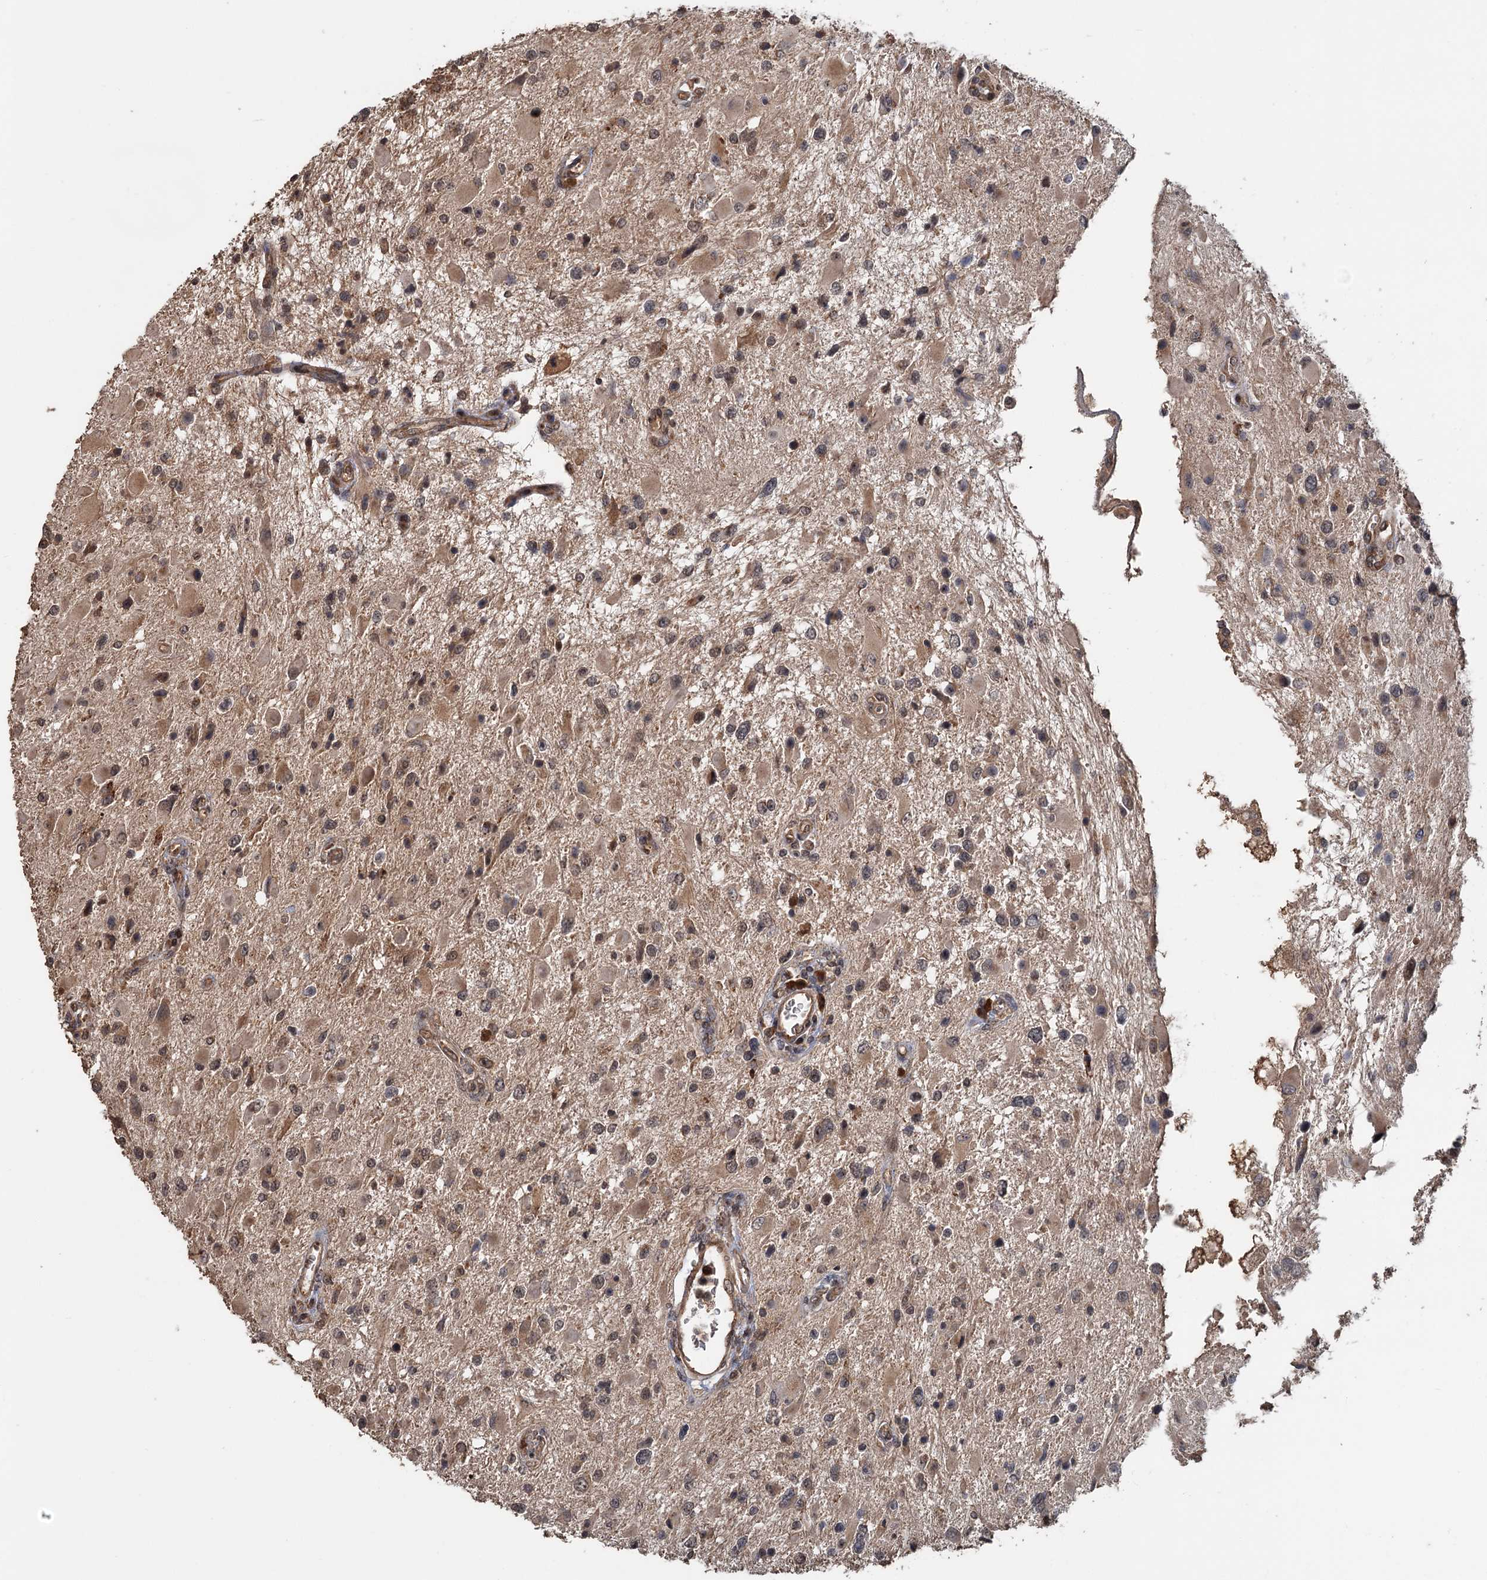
{"staining": {"intensity": "weak", "quantity": ">75%", "location": "cytoplasmic/membranous"}, "tissue": "glioma", "cell_type": "Tumor cells", "image_type": "cancer", "snomed": [{"axis": "morphology", "description": "Glioma, malignant, High grade"}, {"axis": "topography", "description": "Brain"}], "caption": "Human malignant glioma (high-grade) stained with a protein marker reveals weak staining in tumor cells.", "gene": "KANSL2", "patient": {"sex": "male", "age": 53}}